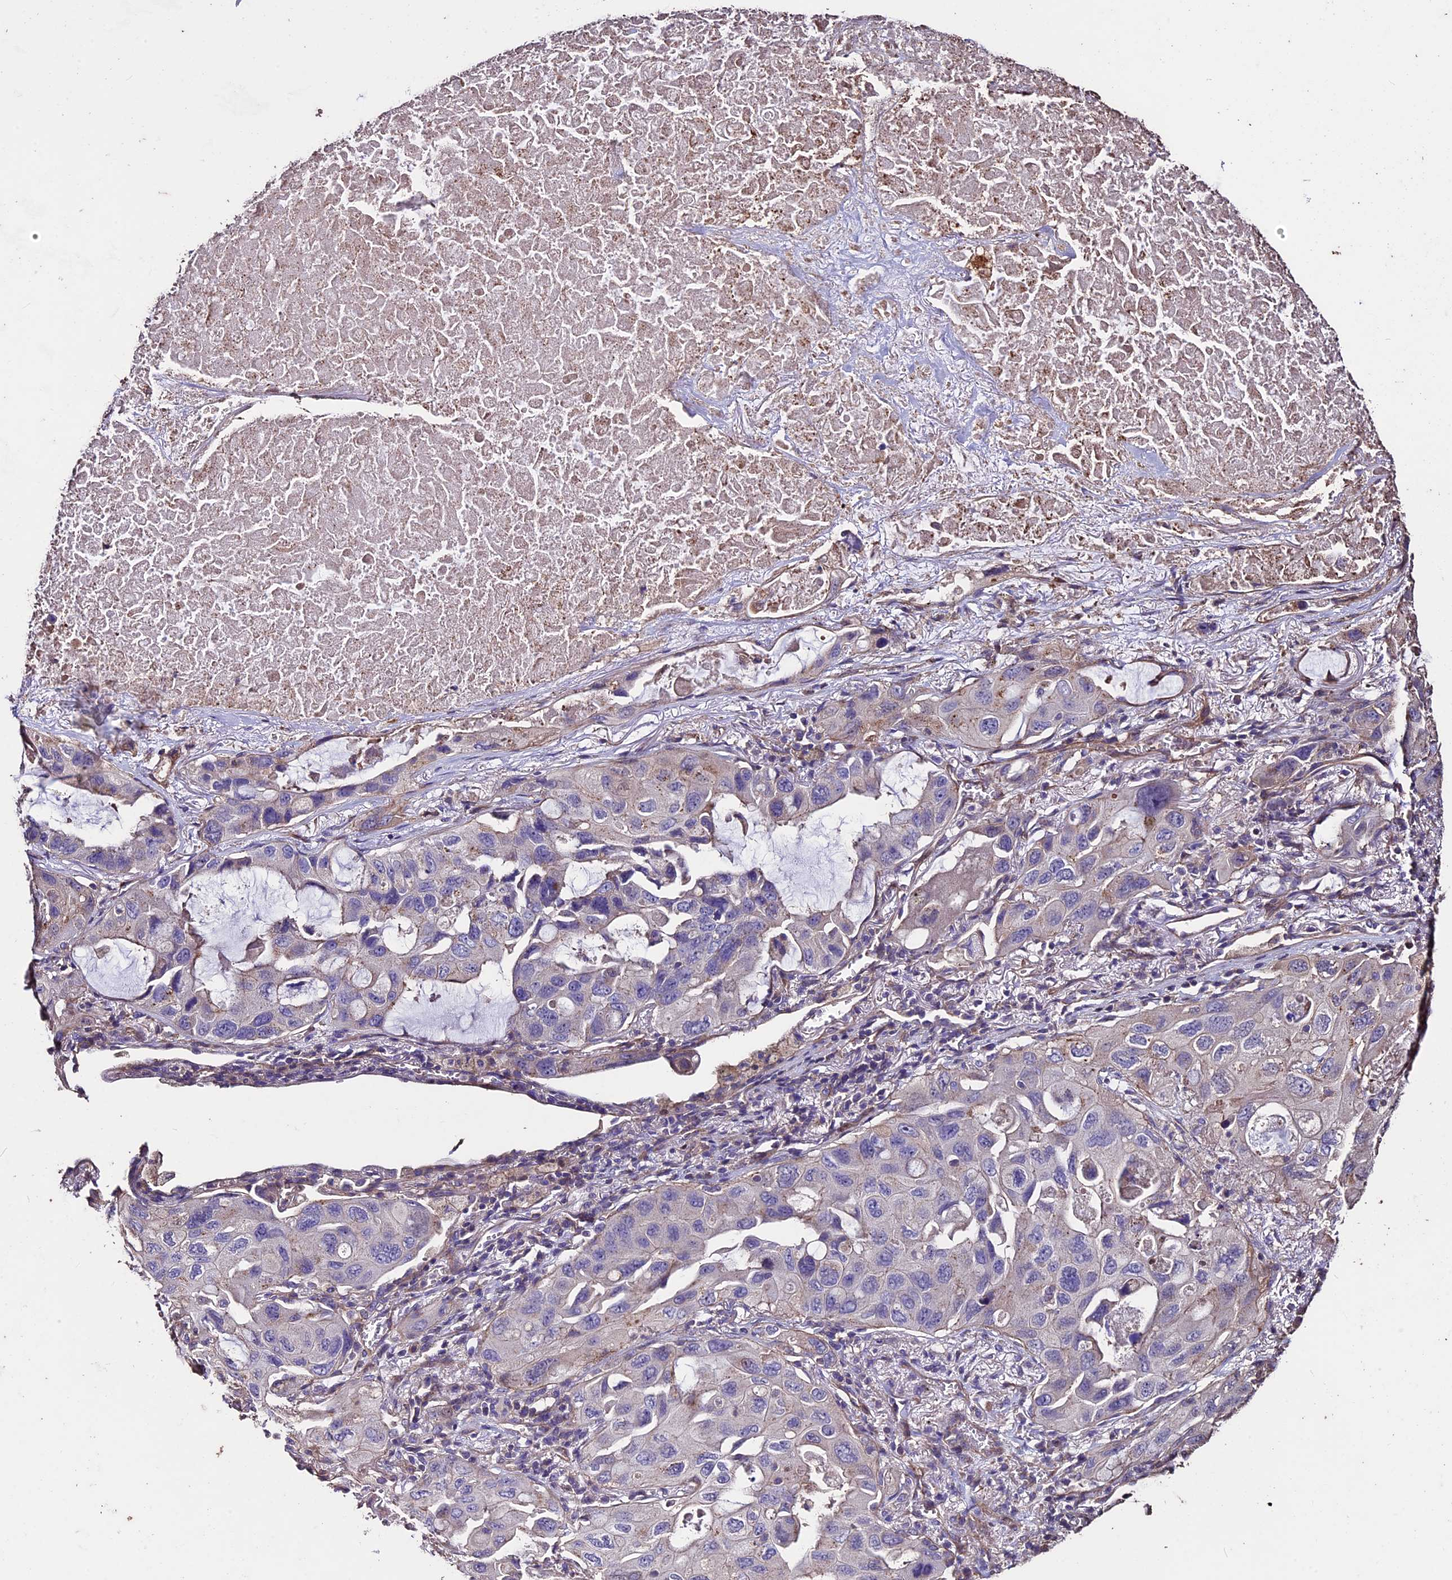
{"staining": {"intensity": "weak", "quantity": "<25%", "location": "cytoplasmic/membranous"}, "tissue": "lung cancer", "cell_type": "Tumor cells", "image_type": "cancer", "snomed": [{"axis": "morphology", "description": "Squamous cell carcinoma, NOS"}, {"axis": "topography", "description": "Lung"}], "caption": "Protein analysis of squamous cell carcinoma (lung) demonstrates no significant staining in tumor cells.", "gene": "USB1", "patient": {"sex": "female", "age": 73}}